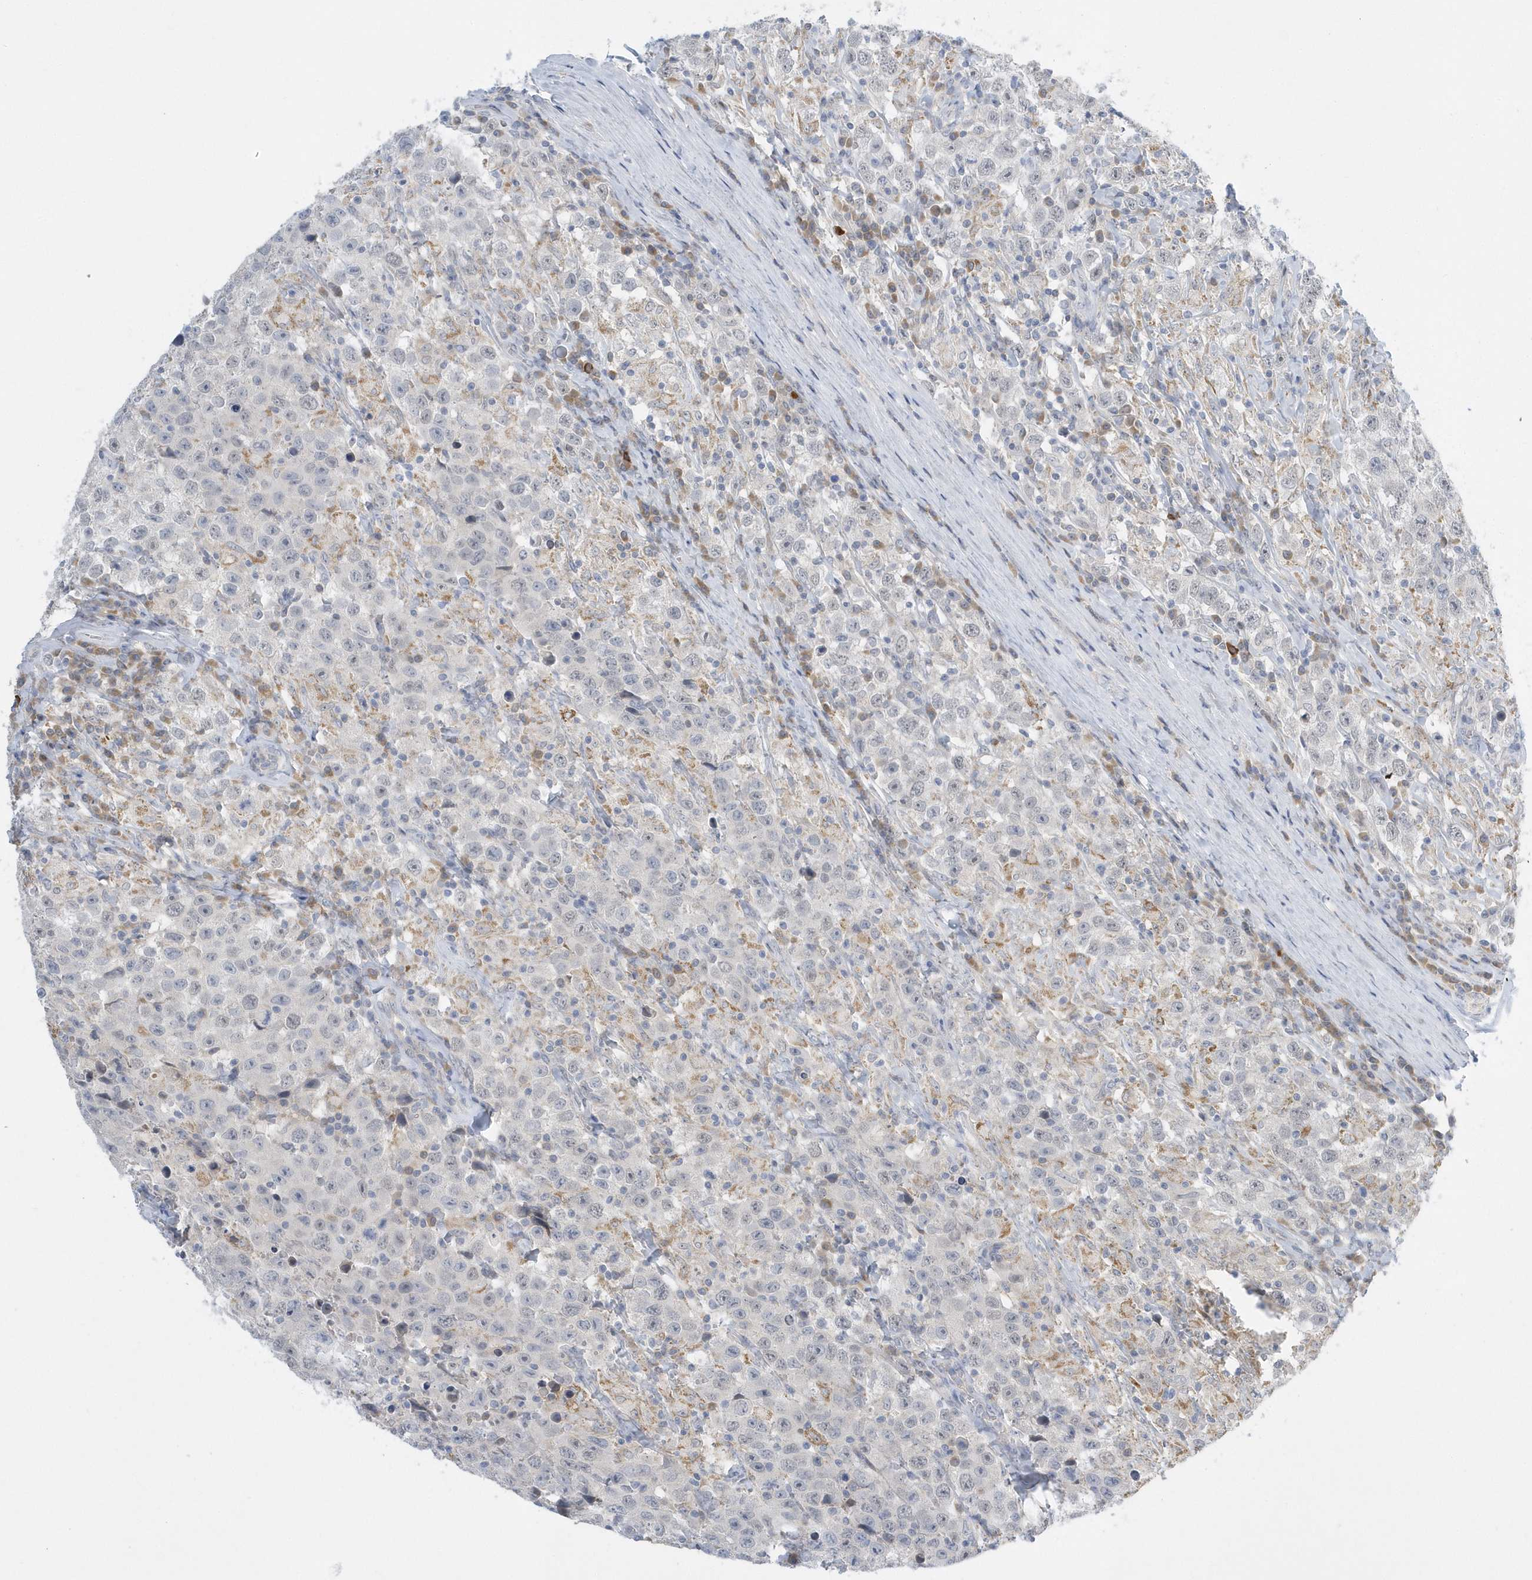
{"staining": {"intensity": "negative", "quantity": "none", "location": "none"}, "tissue": "testis cancer", "cell_type": "Tumor cells", "image_type": "cancer", "snomed": [{"axis": "morphology", "description": "Seminoma, NOS"}, {"axis": "topography", "description": "Testis"}], "caption": "The histopathology image displays no staining of tumor cells in testis seminoma.", "gene": "ZC3H12D", "patient": {"sex": "male", "age": 41}}